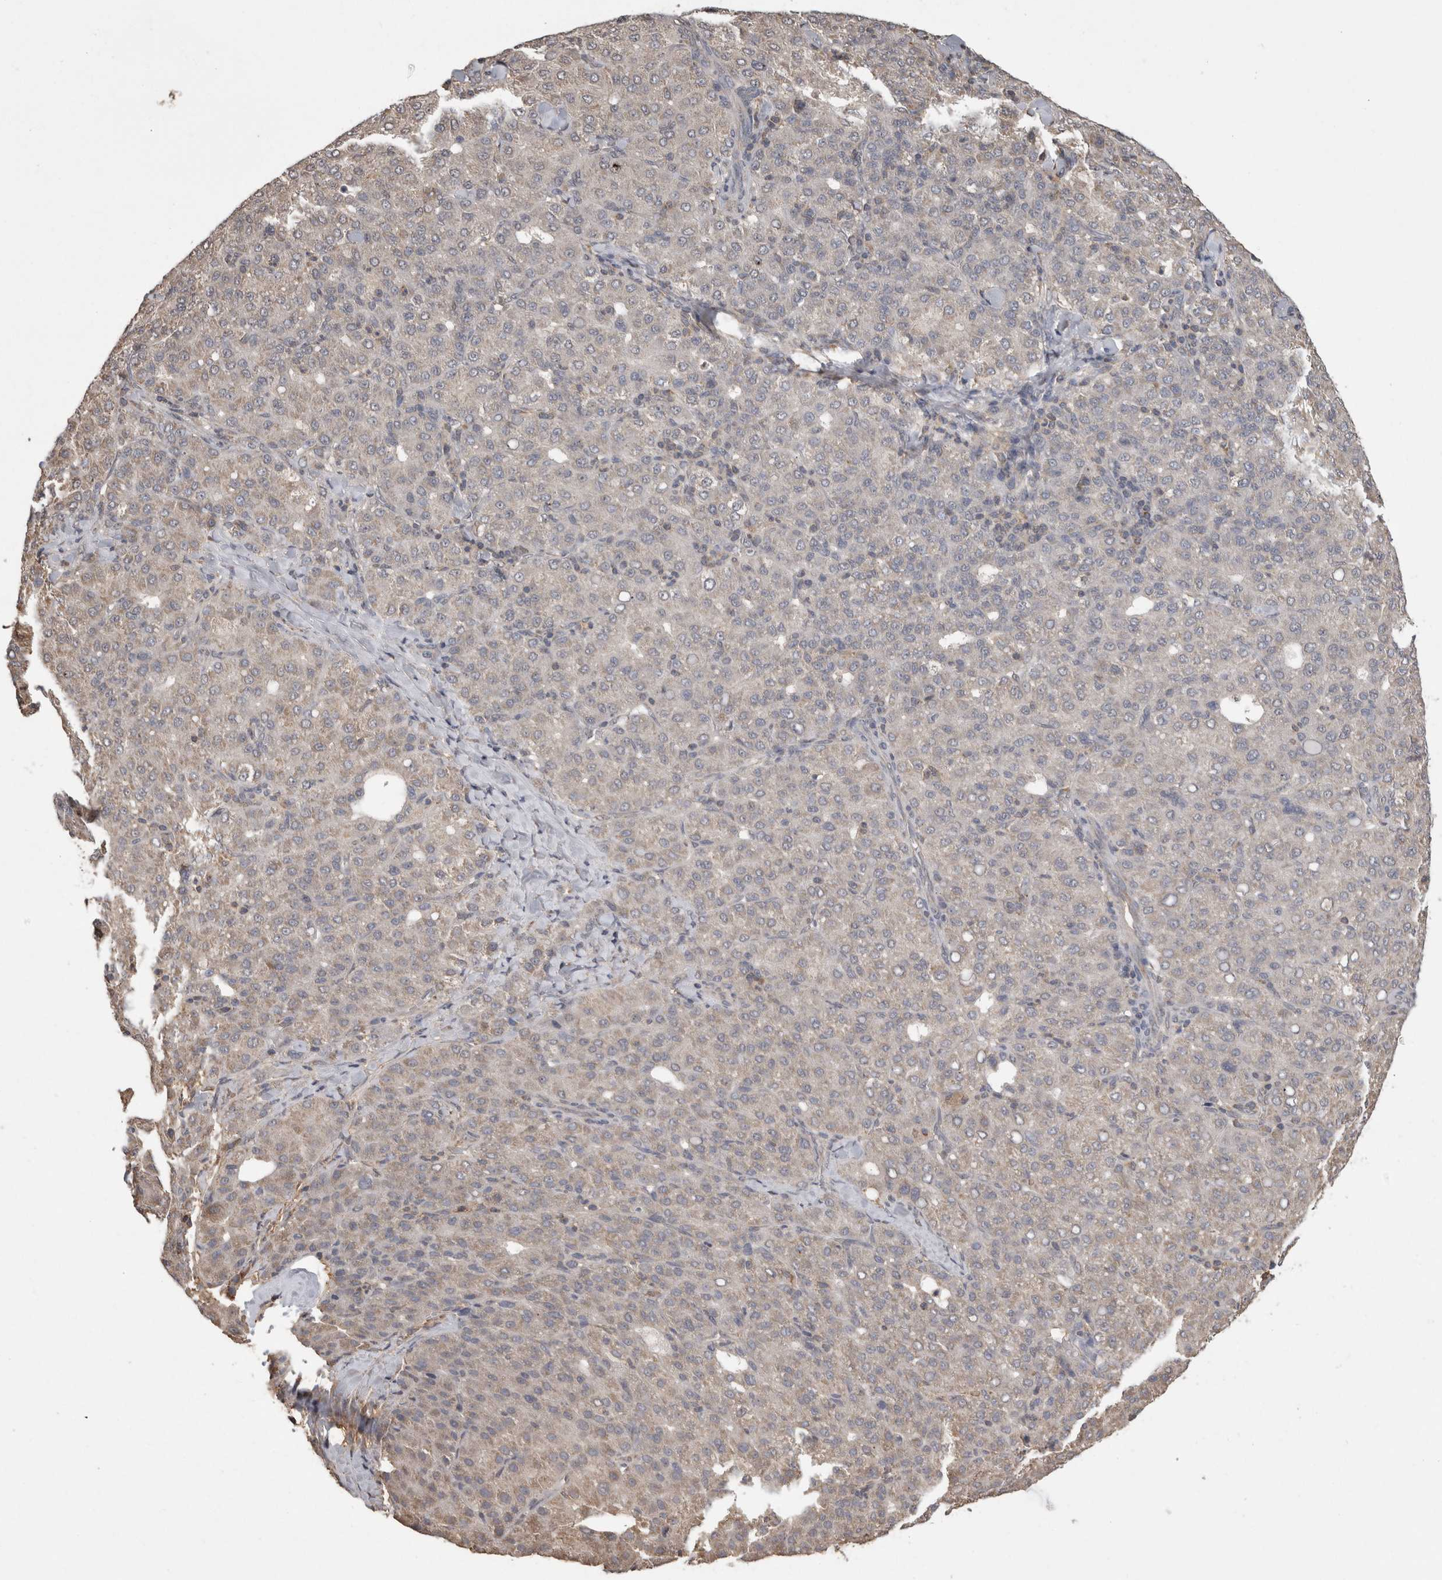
{"staining": {"intensity": "negative", "quantity": "none", "location": "none"}, "tissue": "liver cancer", "cell_type": "Tumor cells", "image_type": "cancer", "snomed": [{"axis": "morphology", "description": "Carcinoma, Hepatocellular, NOS"}, {"axis": "topography", "description": "Liver"}], "caption": "Immunohistochemical staining of human liver cancer reveals no significant expression in tumor cells.", "gene": "PREP", "patient": {"sex": "male", "age": 65}}